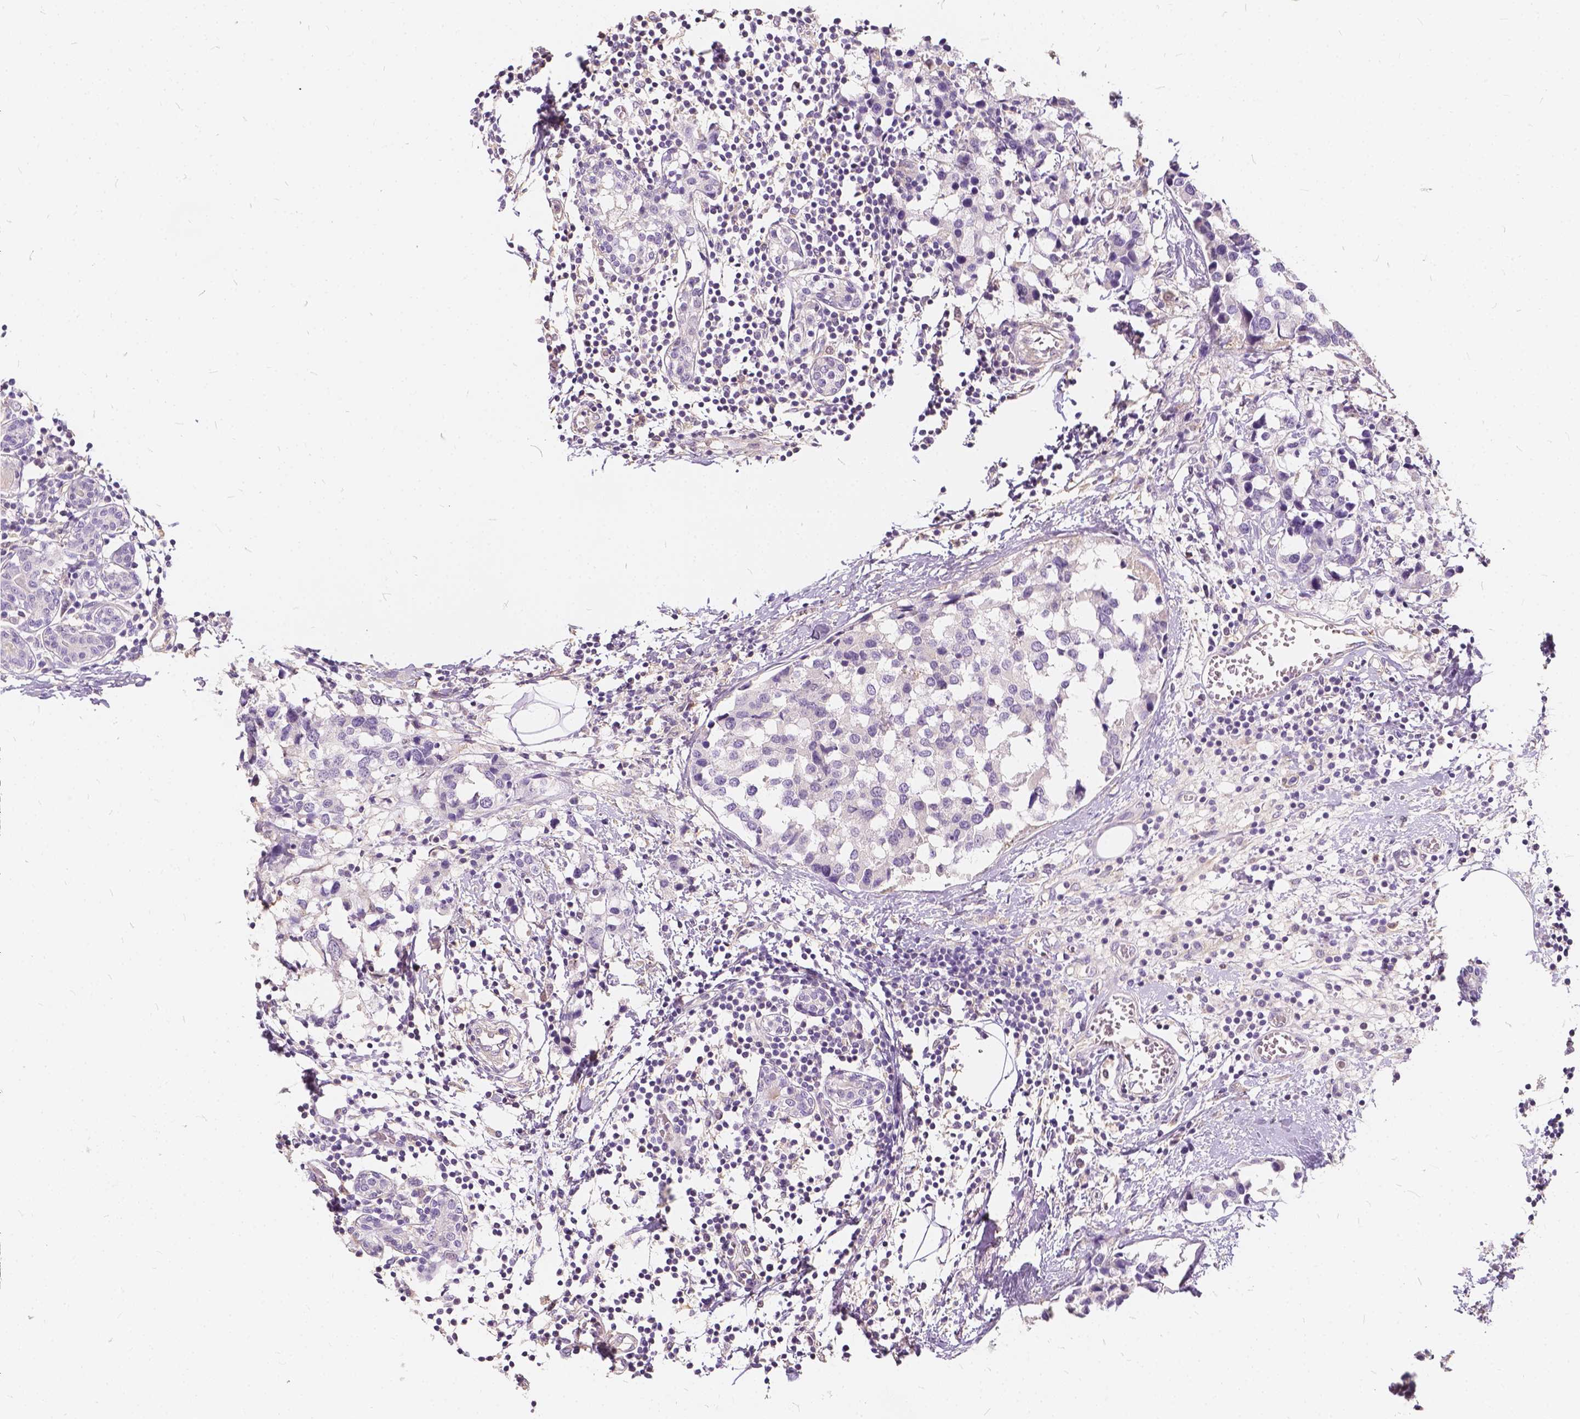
{"staining": {"intensity": "negative", "quantity": "none", "location": "none"}, "tissue": "breast cancer", "cell_type": "Tumor cells", "image_type": "cancer", "snomed": [{"axis": "morphology", "description": "Lobular carcinoma"}, {"axis": "topography", "description": "Breast"}], "caption": "There is no significant staining in tumor cells of breast lobular carcinoma. The staining is performed using DAB brown chromogen with nuclei counter-stained in using hematoxylin.", "gene": "KIAA0513", "patient": {"sex": "female", "age": 59}}